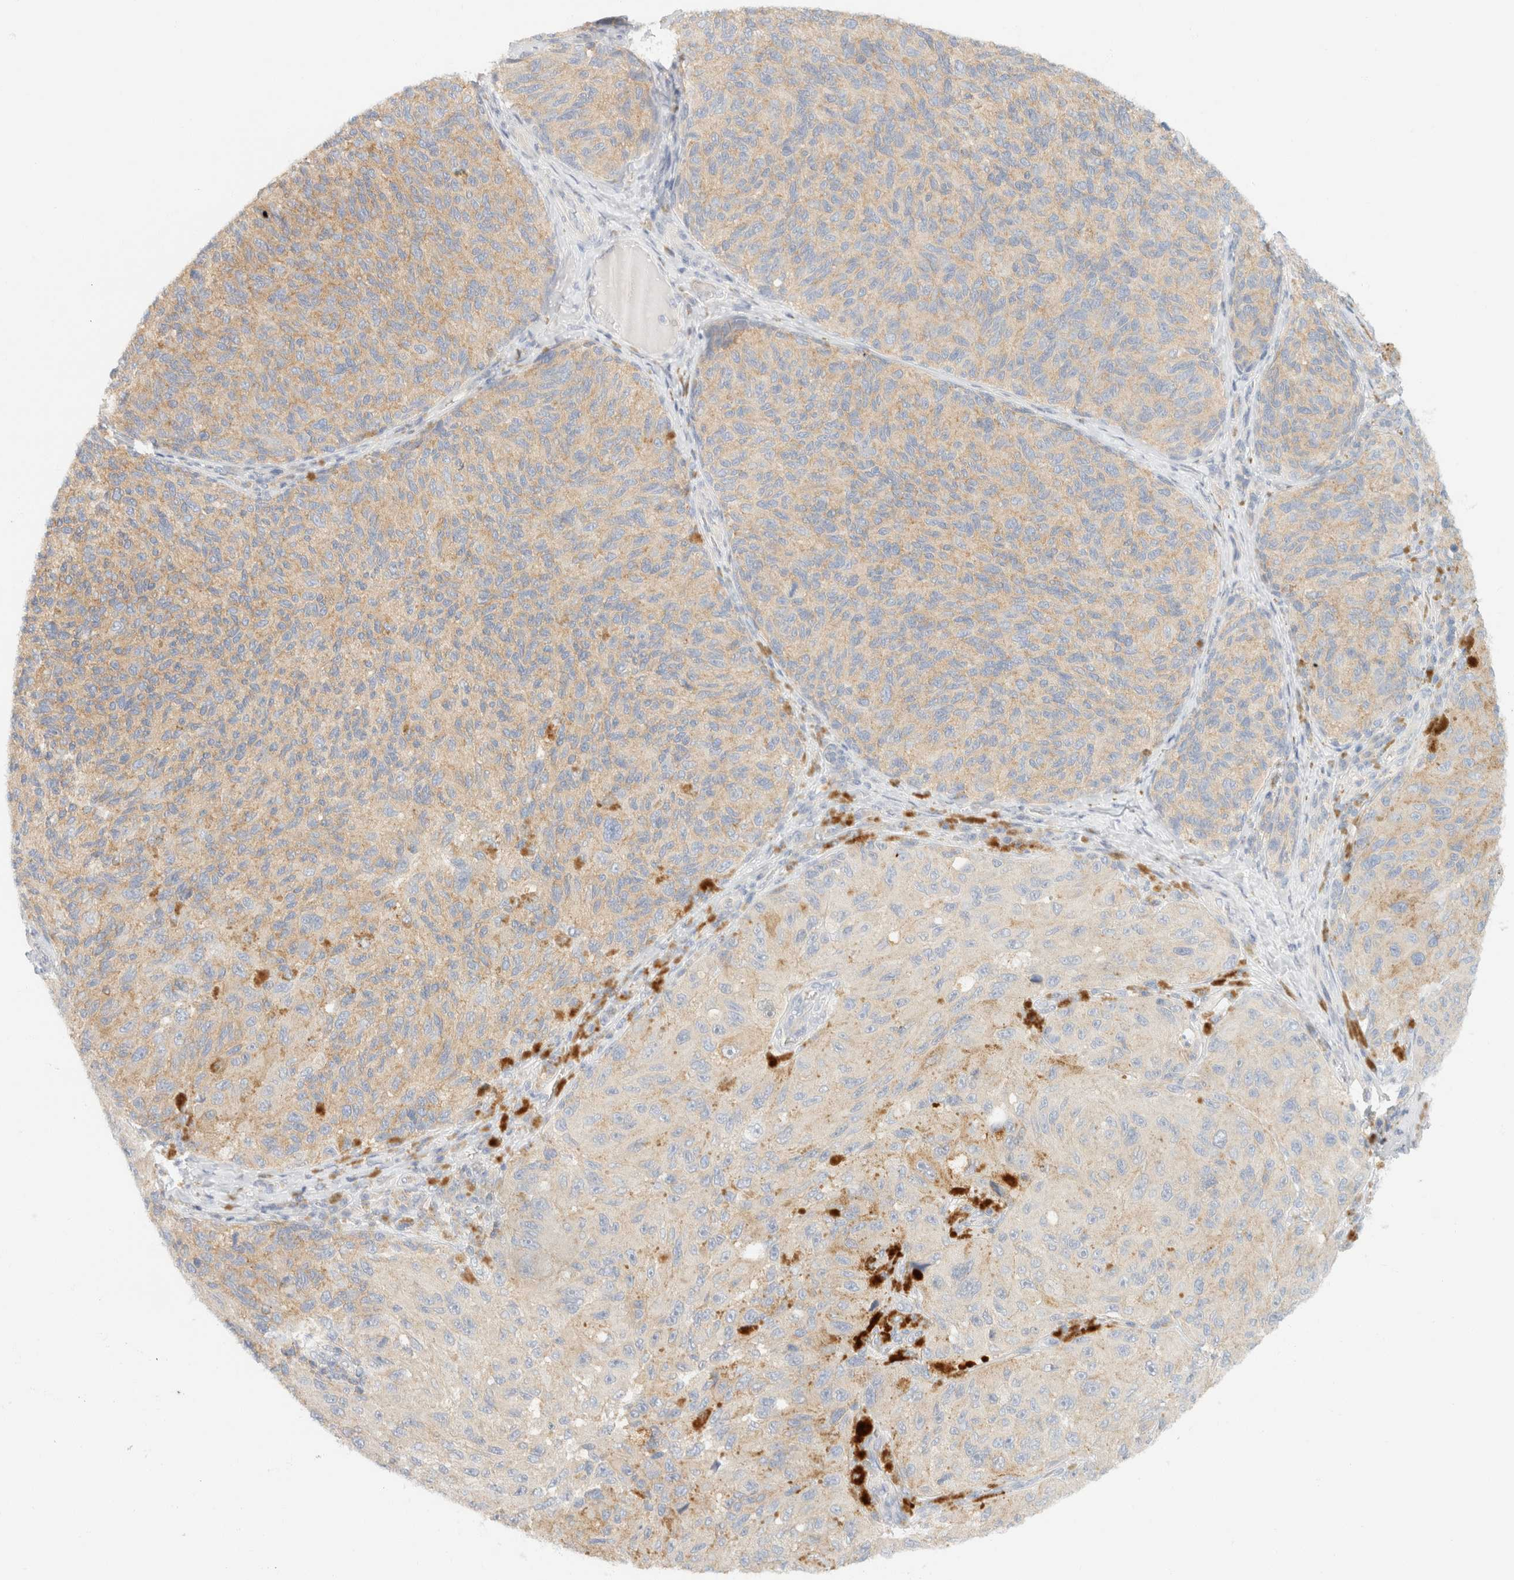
{"staining": {"intensity": "weak", "quantity": "<25%", "location": "cytoplasmic/membranous"}, "tissue": "melanoma", "cell_type": "Tumor cells", "image_type": "cancer", "snomed": [{"axis": "morphology", "description": "Malignant melanoma, NOS"}, {"axis": "topography", "description": "Skin"}], "caption": "Immunohistochemical staining of malignant melanoma demonstrates no significant positivity in tumor cells.", "gene": "SH3GLB2", "patient": {"sex": "female", "age": 73}}